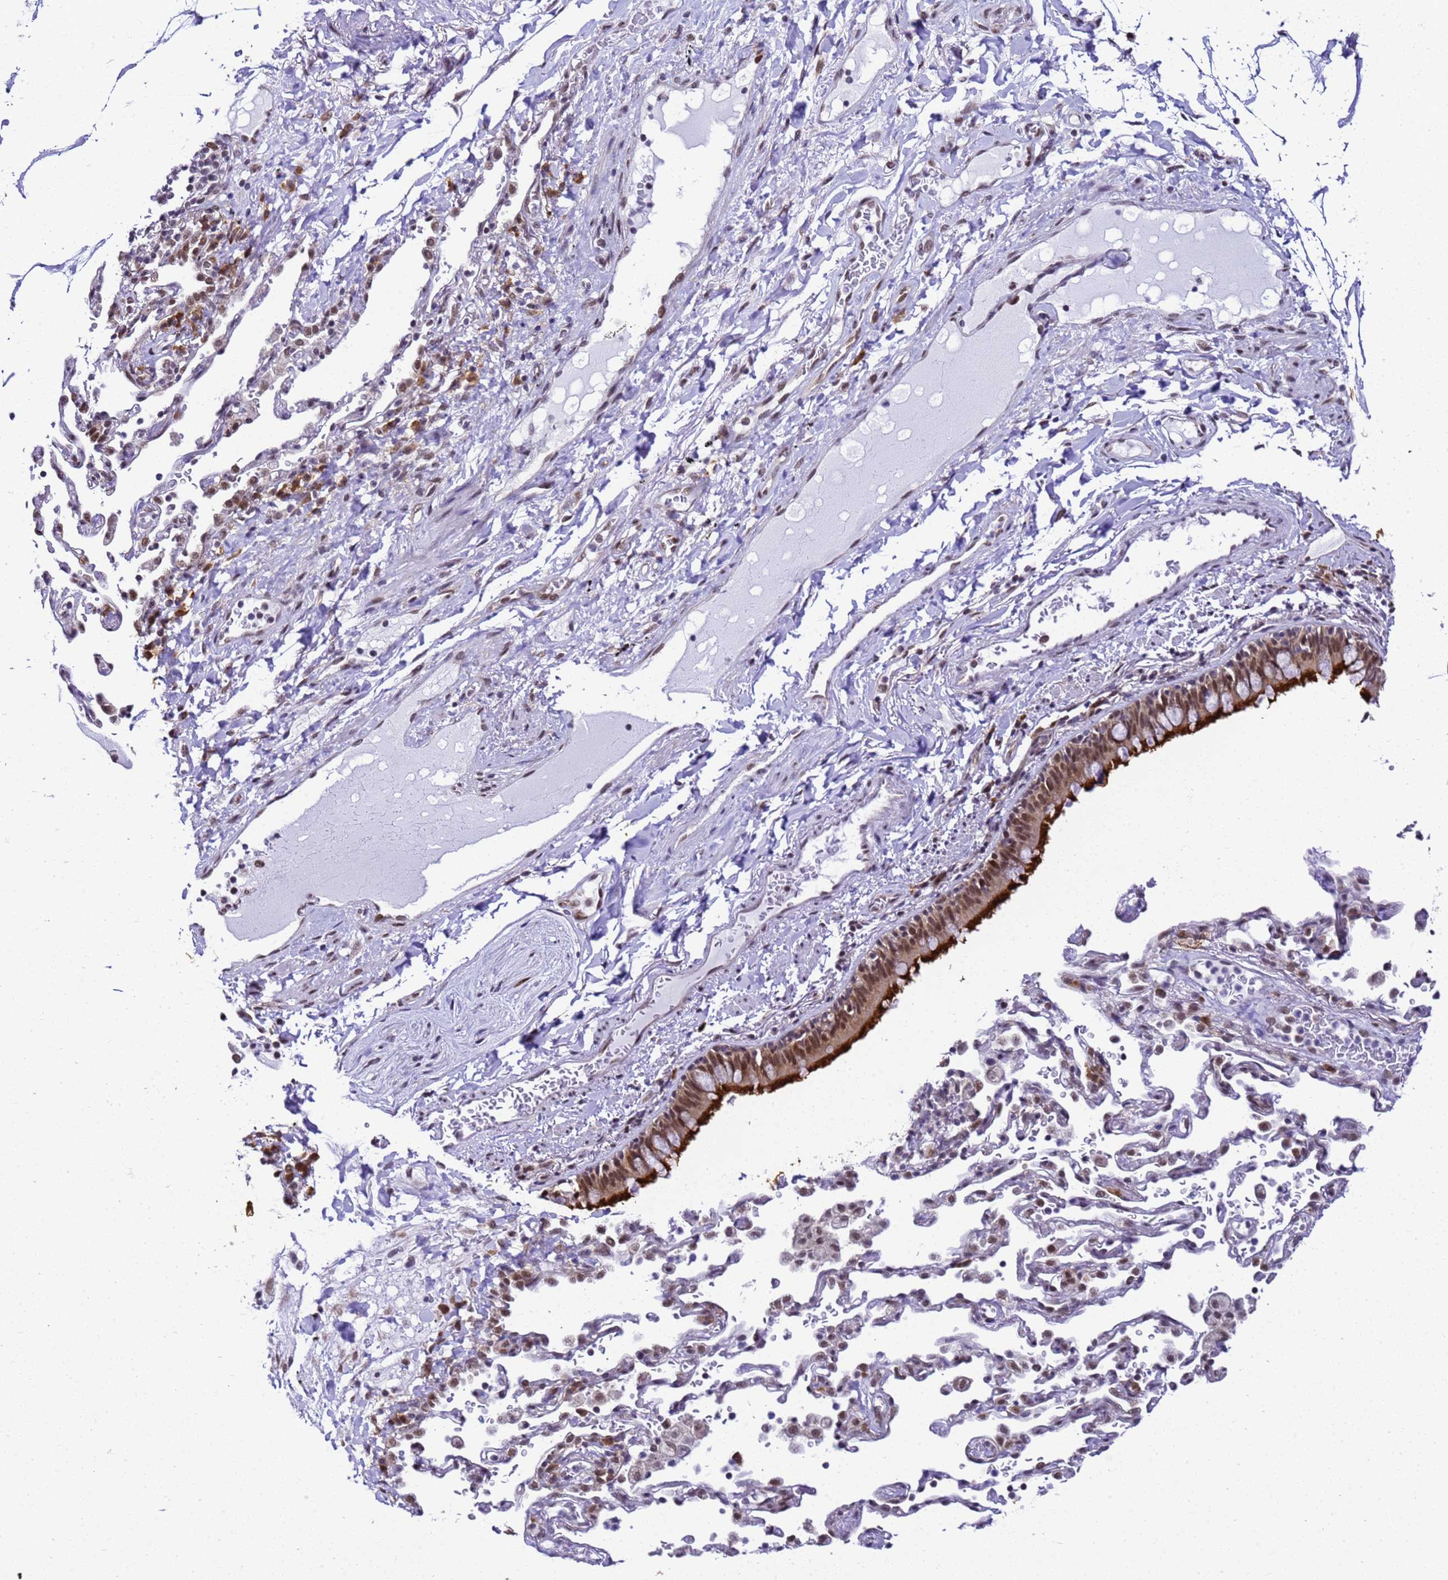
{"staining": {"intensity": "strong", "quantity": ">75%", "location": "cytoplasmic/membranous,nuclear"}, "tissue": "nasopharynx", "cell_type": "Respiratory epithelial cells", "image_type": "normal", "snomed": [{"axis": "morphology", "description": "Normal tissue, NOS"}, {"axis": "topography", "description": "Nasopharynx"}], "caption": "Respiratory epithelial cells reveal high levels of strong cytoplasmic/membranous,nuclear positivity in about >75% of cells in unremarkable nasopharynx. (Brightfield microscopy of DAB IHC at high magnification).", "gene": "SMN1", "patient": {"sex": "male", "age": 64}}